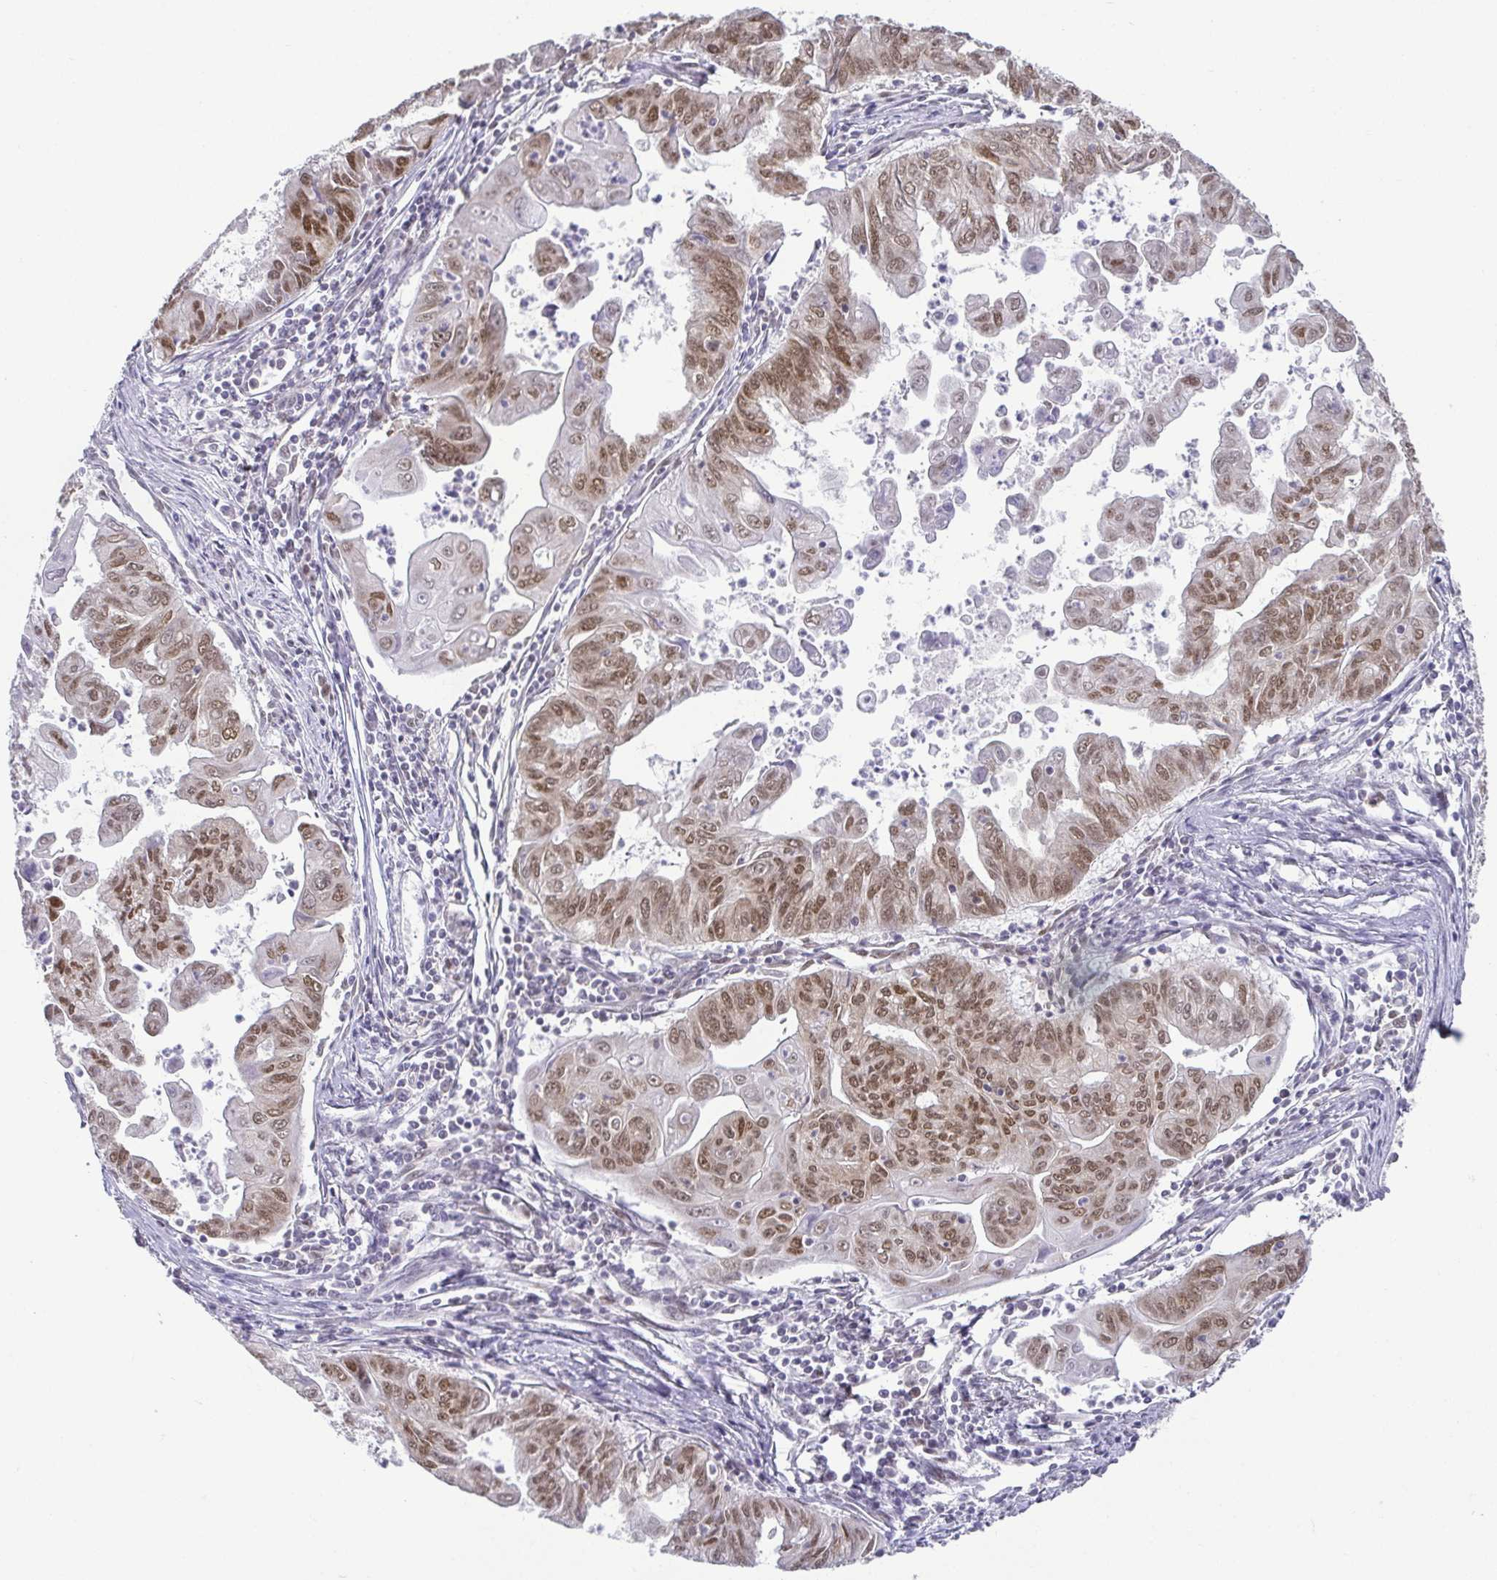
{"staining": {"intensity": "moderate", "quantity": ">75%", "location": "nuclear"}, "tissue": "stomach cancer", "cell_type": "Tumor cells", "image_type": "cancer", "snomed": [{"axis": "morphology", "description": "Adenocarcinoma, NOS"}, {"axis": "topography", "description": "Stomach, upper"}], "caption": "This histopathology image shows IHC staining of stomach cancer, with medium moderate nuclear staining in about >75% of tumor cells.", "gene": "RBM3", "patient": {"sex": "male", "age": 80}}